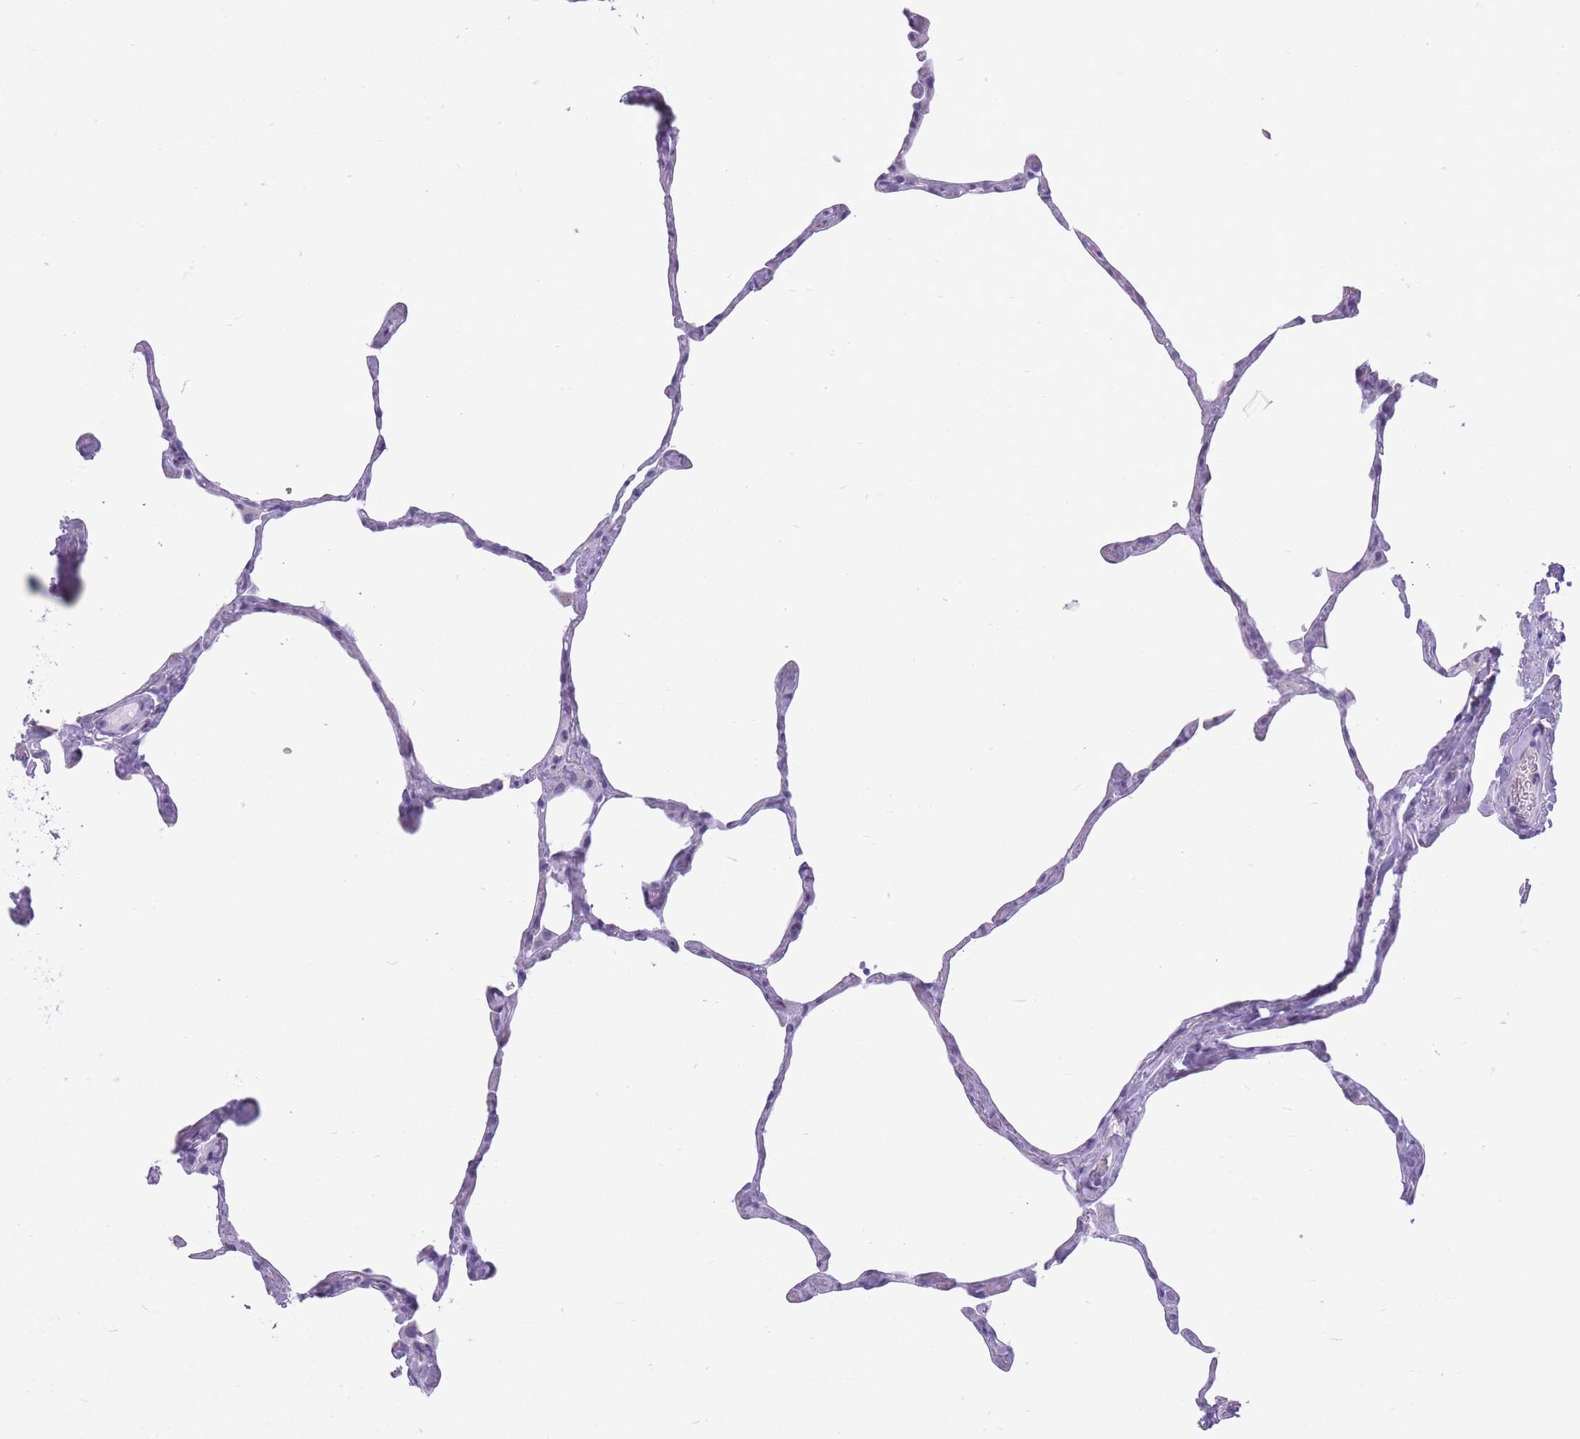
{"staining": {"intensity": "negative", "quantity": "none", "location": "none"}, "tissue": "lung", "cell_type": "Alveolar cells", "image_type": "normal", "snomed": [{"axis": "morphology", "description": "Normal tissue, NOS"}, {"axis": "topography", "description": "Lung"}], "caption": "Immunohistochemical staining of unremarkable human lung demonstrates no significant staining in alveolar cells. (Brightfield microscopy of DAB (3,3'-diaminobenzidine) IHC at high magnification).", "gene": "OR7C1", "patient": {"sex": "male", "age": 65}}